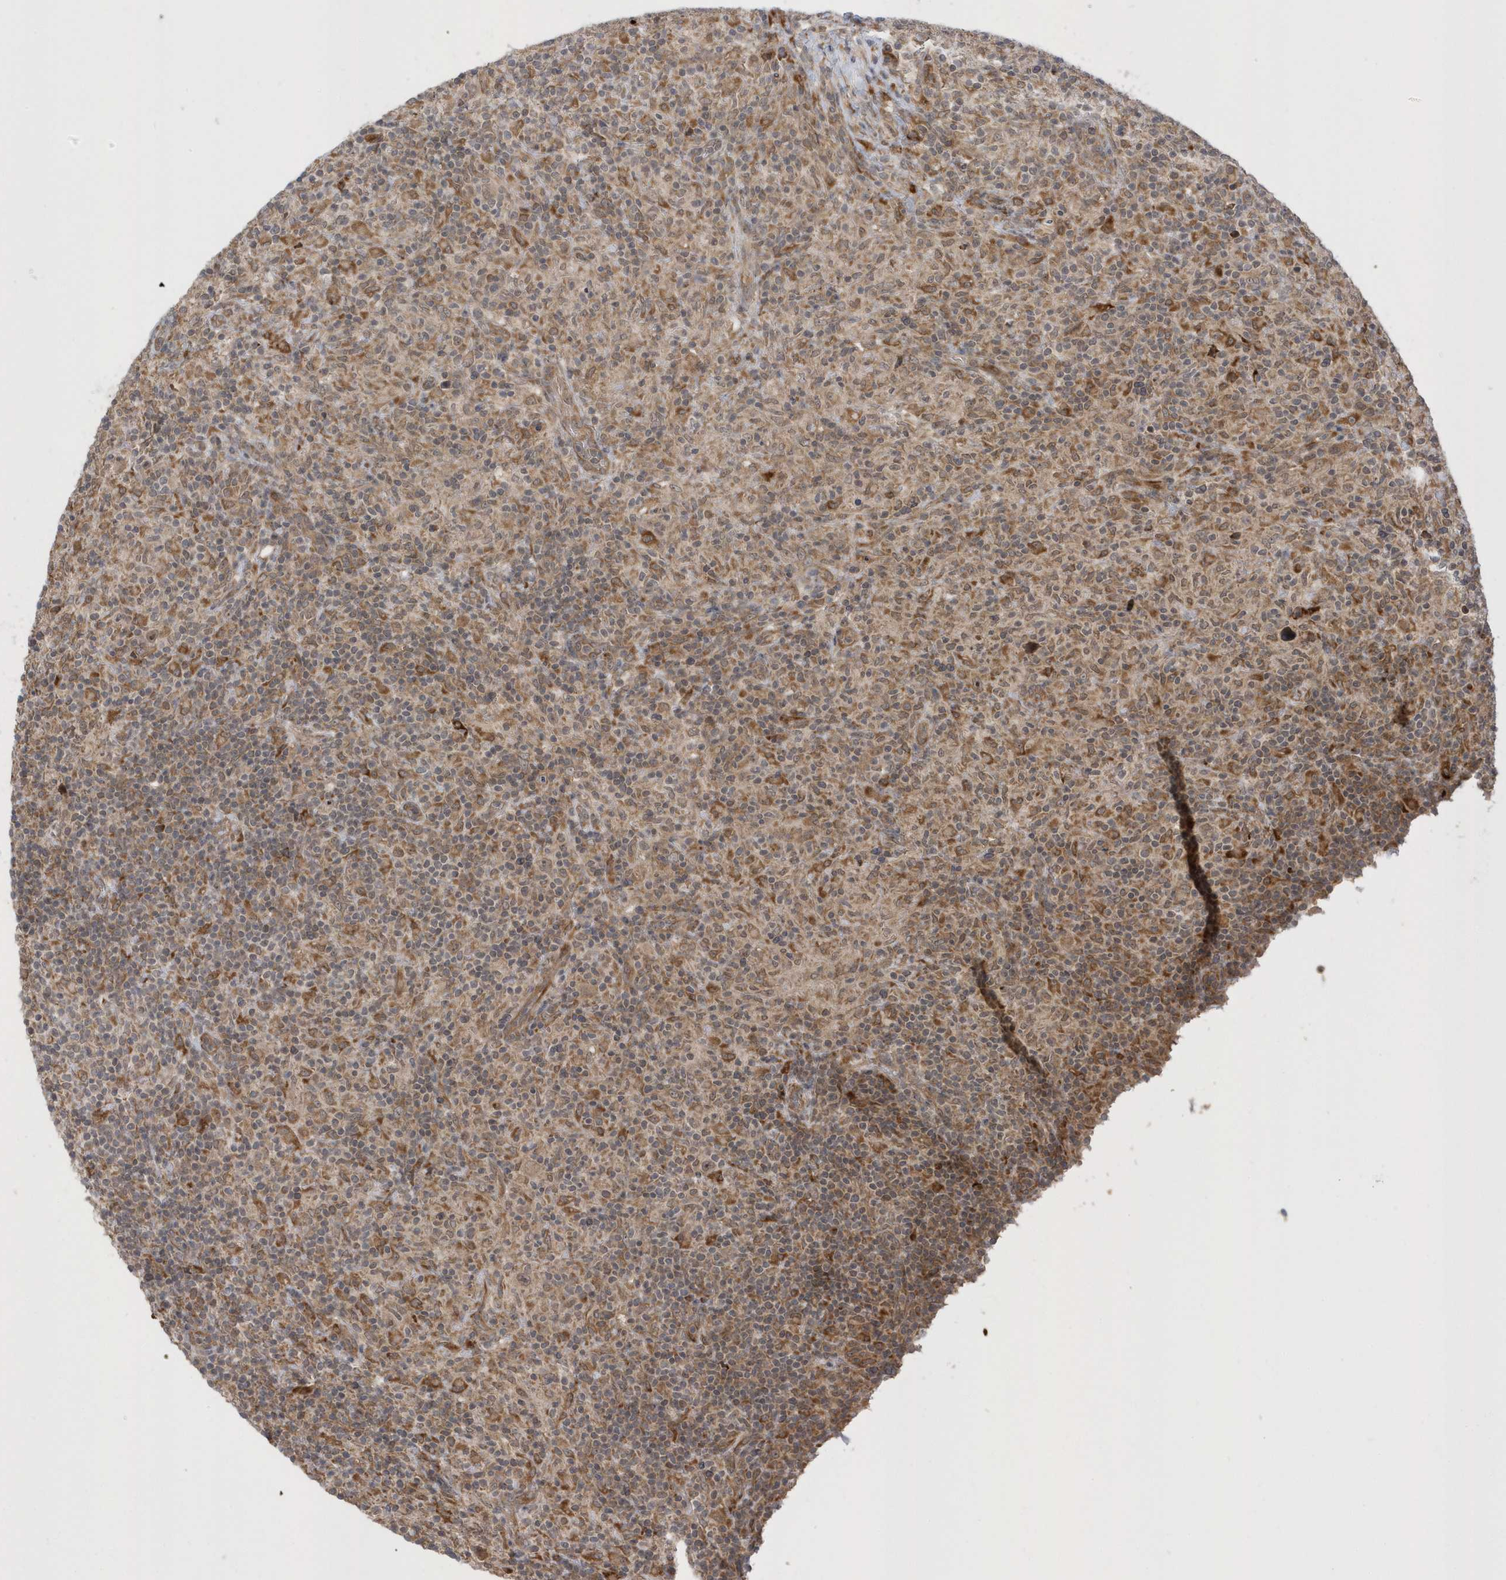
{"staining": {"intensity": "moderate", "quantity": ">75%", "location": "cytoplasmic/membranous"}, "tissue": "lymphoma", "cell_type": "Tumor cells", "image_type": "cancer", "snomed": [{"axis": "morphology", "description": "Hodgkin's disease, NOS"}, {"axis": "topography", "description": "Lymph node"}], "caption": "Protein staining shows moderate cytoplasmic/membranous staining in approximately >75% of tumor cells in Hodgkin's disease.", "gene": "METTL21A", "patient": {"sex": "male", "age": 70}}